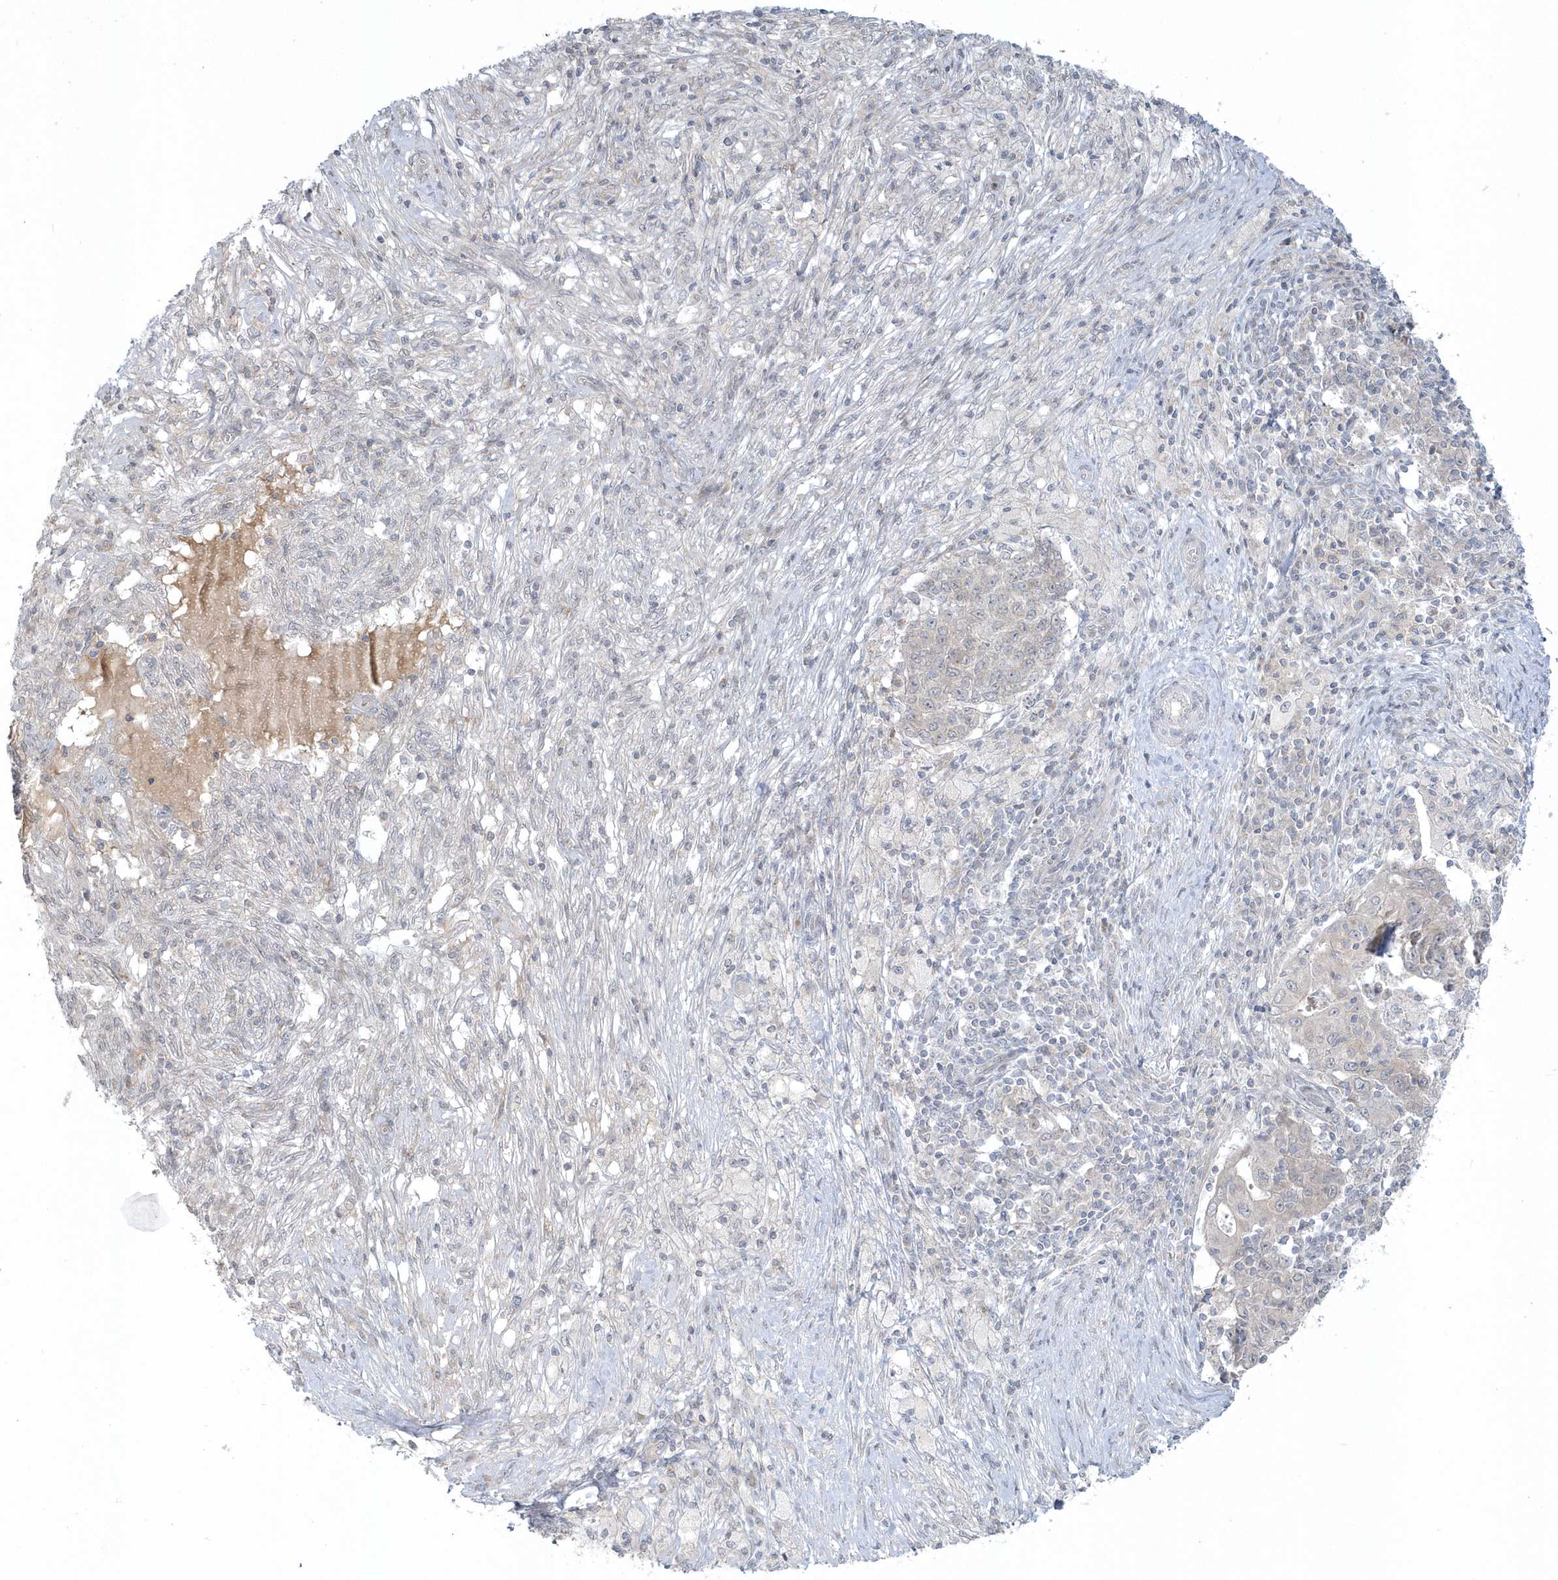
{"staining": {"intensity": "negative", "quantity": "none", "location": "none"}, "tissue": "ovarian cancer", "cell_type": "Tumor cells", "image_type": "cancer", "snomed": [{"axis": "morphology", "description": "Carcinoma, endometroid"}, {"axis": "topography", "description": "Ovary"}], "caption": "A high-resolution image shows immunohistochemistry (IHC) staining of ovarian cancer (endometroid carcinoma), which exhibits no significant positivity in tumor cells.", "gene": "BLTP3A", "patient": {"sex": "female", "age": 42}}